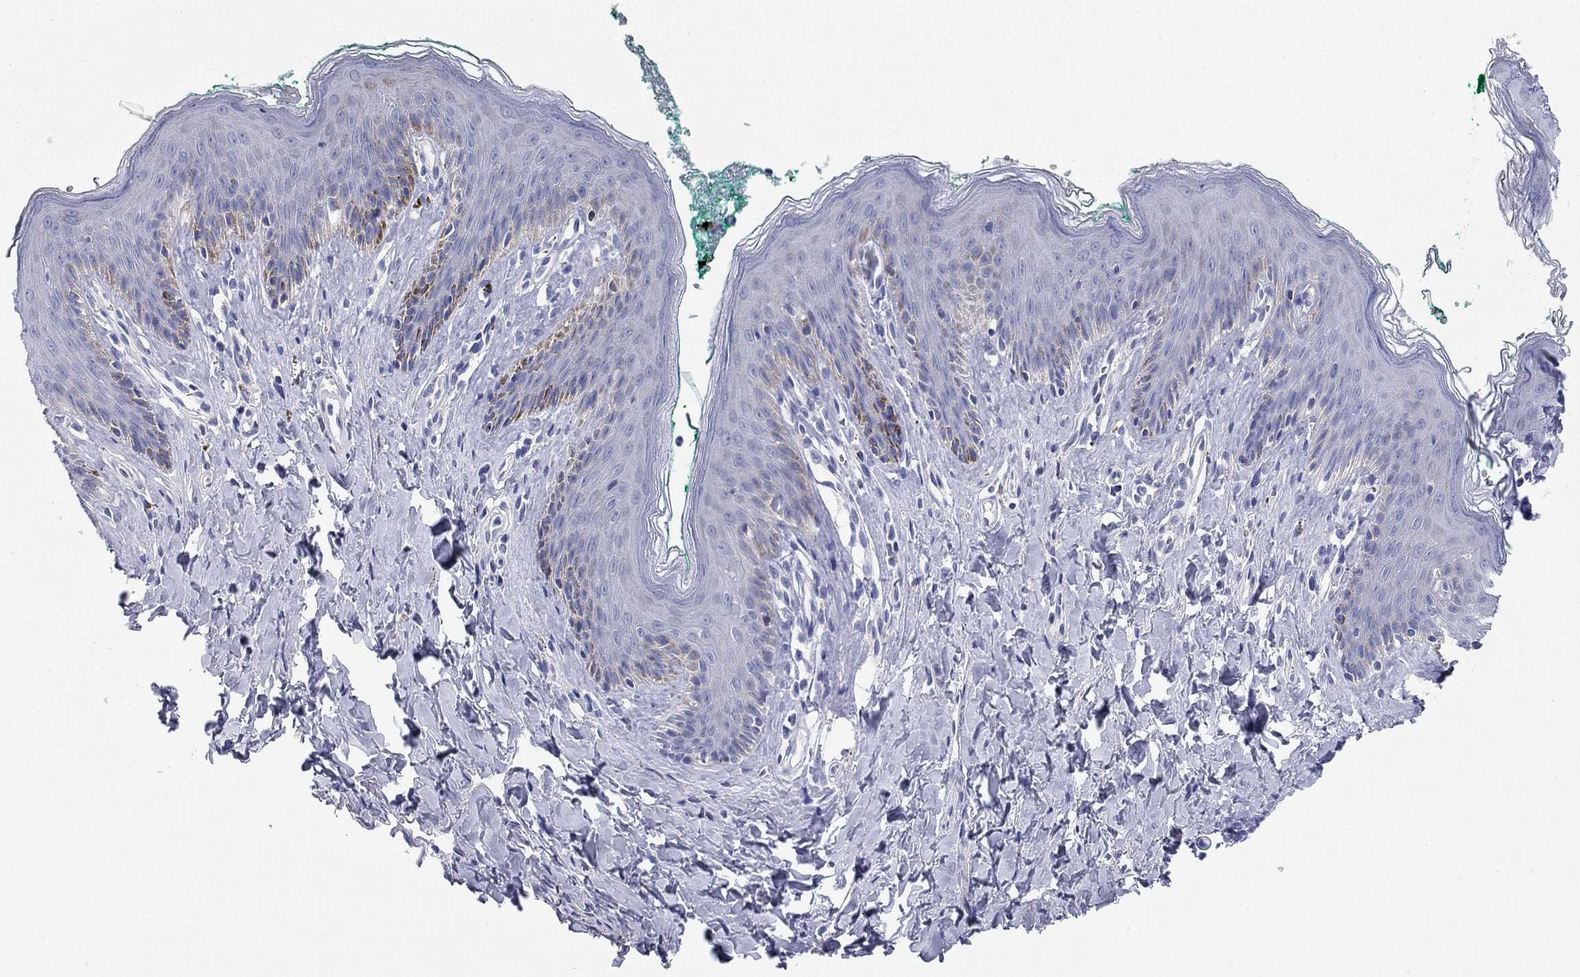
{"staining": {"intensity": "negative", "quantity": "none", "location": "none"}, "tissue": "skin", "cell_type": "Epidermal cells", "image_type": "normal", "snomed": [{"axis": "morphology", "description": "Normal tissue, NOS"}, {"axis": "topography", "description": "Vulva"}], "caption": "Immunohistochemistry (IHC) histopathology image of unremarkable skin: human skin stained with DAB (3,3'-diaminobenzidine) shows no significant protein expression in epidermal cells.", "gene": "CHI3L2", "patient": {"sex": "female", "age": 66}}